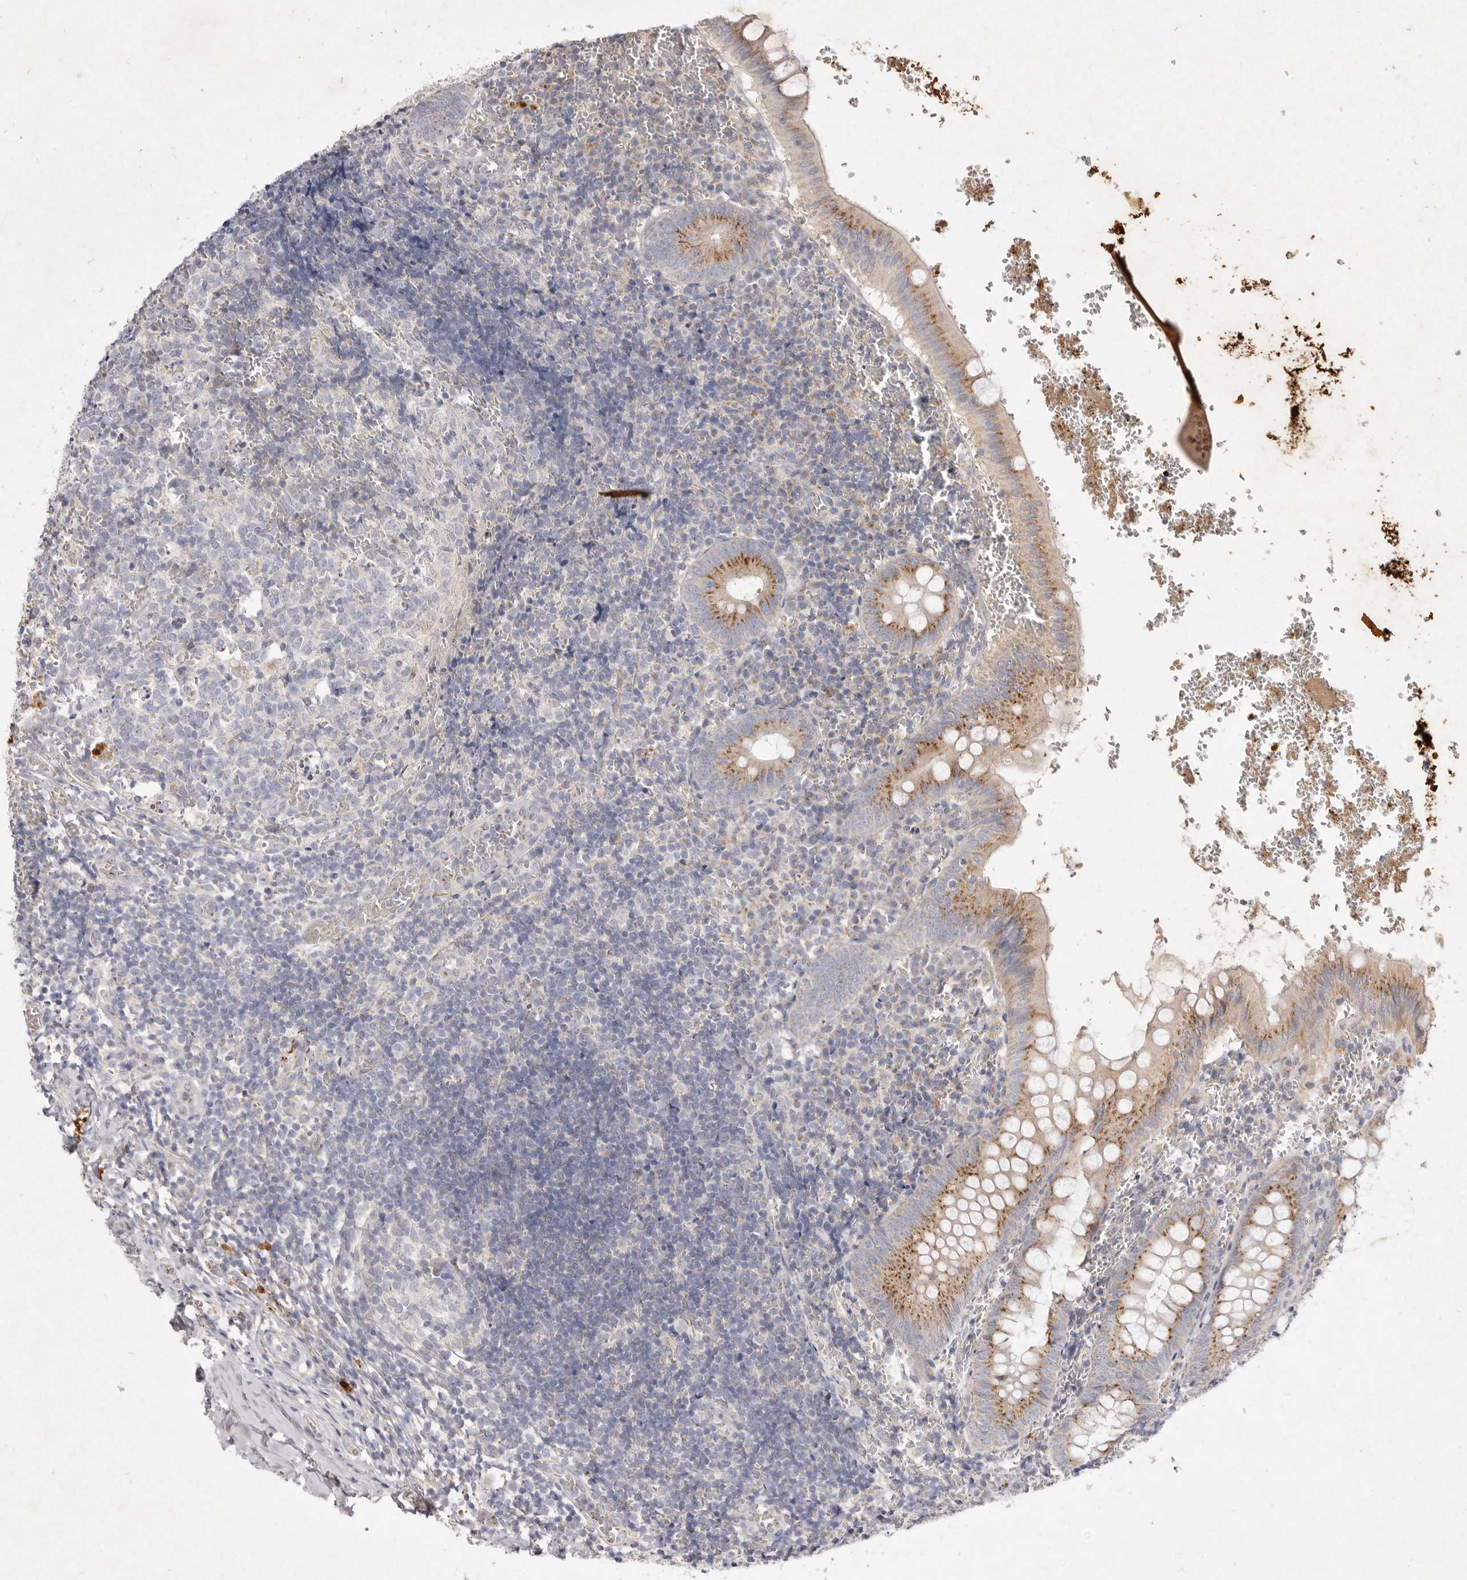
{"staining": {"intensity": "moderate", "quantity": ">75%", "location": "cytoplasmic/membranous"}, "tissue": "appendix", "cell_type": "Glandular cells", "image_type": "normal", "snomed": [{"axis": "morphology", "description": "Normal tissue, NOS"}, {"axis": "topography", "description": "Appendix"}], "caption": "IHC of normal appendix demonstrates medium levels of moderate cytoplasmic/membranous positivity in about >75% of glandular cells.", "gene": "USP24", "patient": {"sex": "male", "age": 8}}